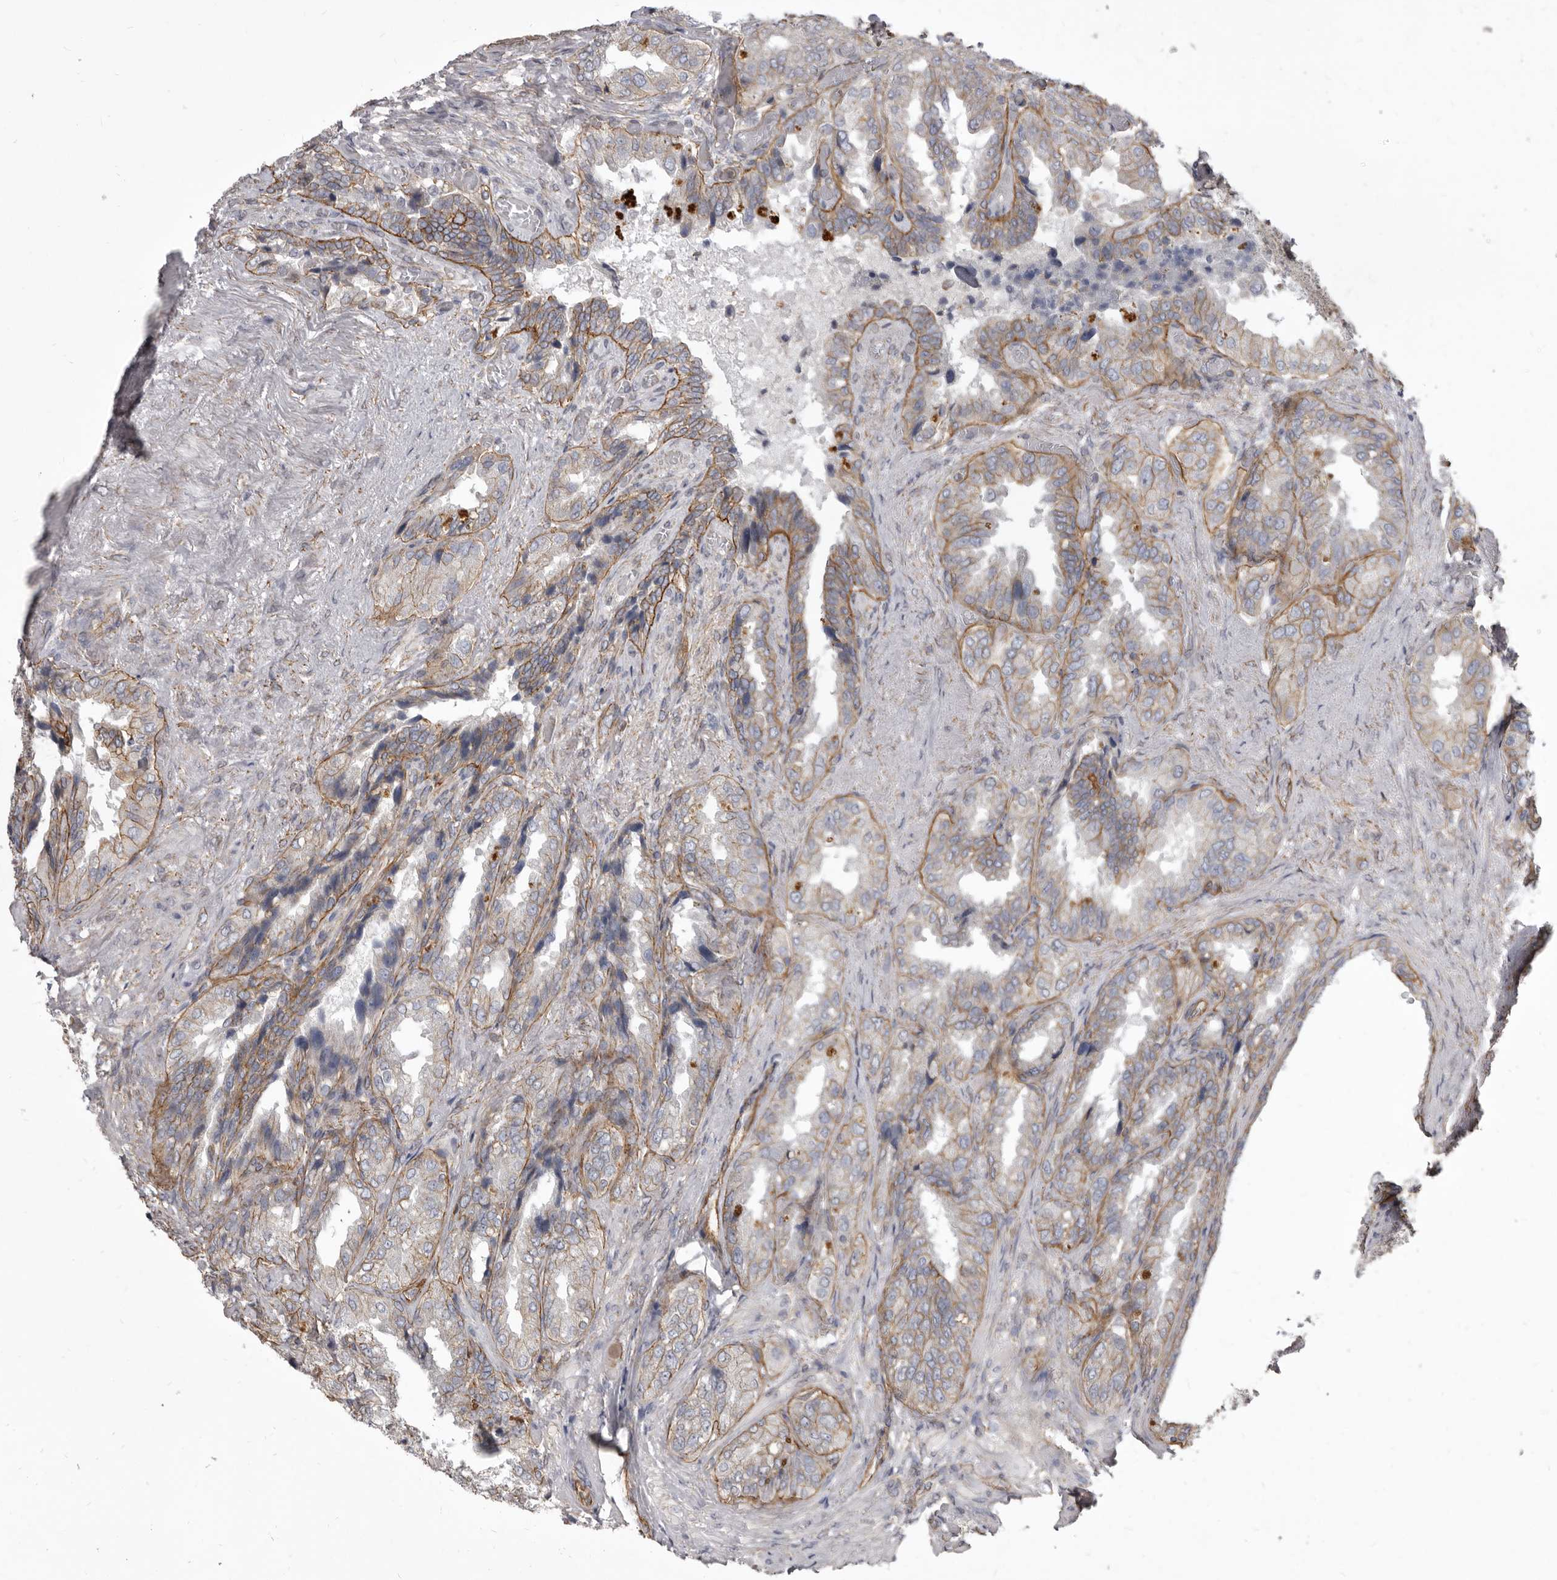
{"staining": {"intensity": "moderate", "quantity": ">75%", "location": "cytoplasmic/membranous"}, "tissue": "seminal vesicle", "cell_type": "Glandular cells", "image_type": "normal", "snomed": [{"axis": "morphology", "description": "Normal tissue, NOS"}, {"axis": "topography", "description": "Seminal veicle"}, {"axis": "topography", "description": "Peripheral nerve tissue"}], "caption": "The image displays staining of unremarkable seminal vesicle, revealing moderate cytoplasmic/membranous protein staining (brown color) within glandular cells.", "gene": "P2RX6", "patient": {"sex": "male", "age": 63}}